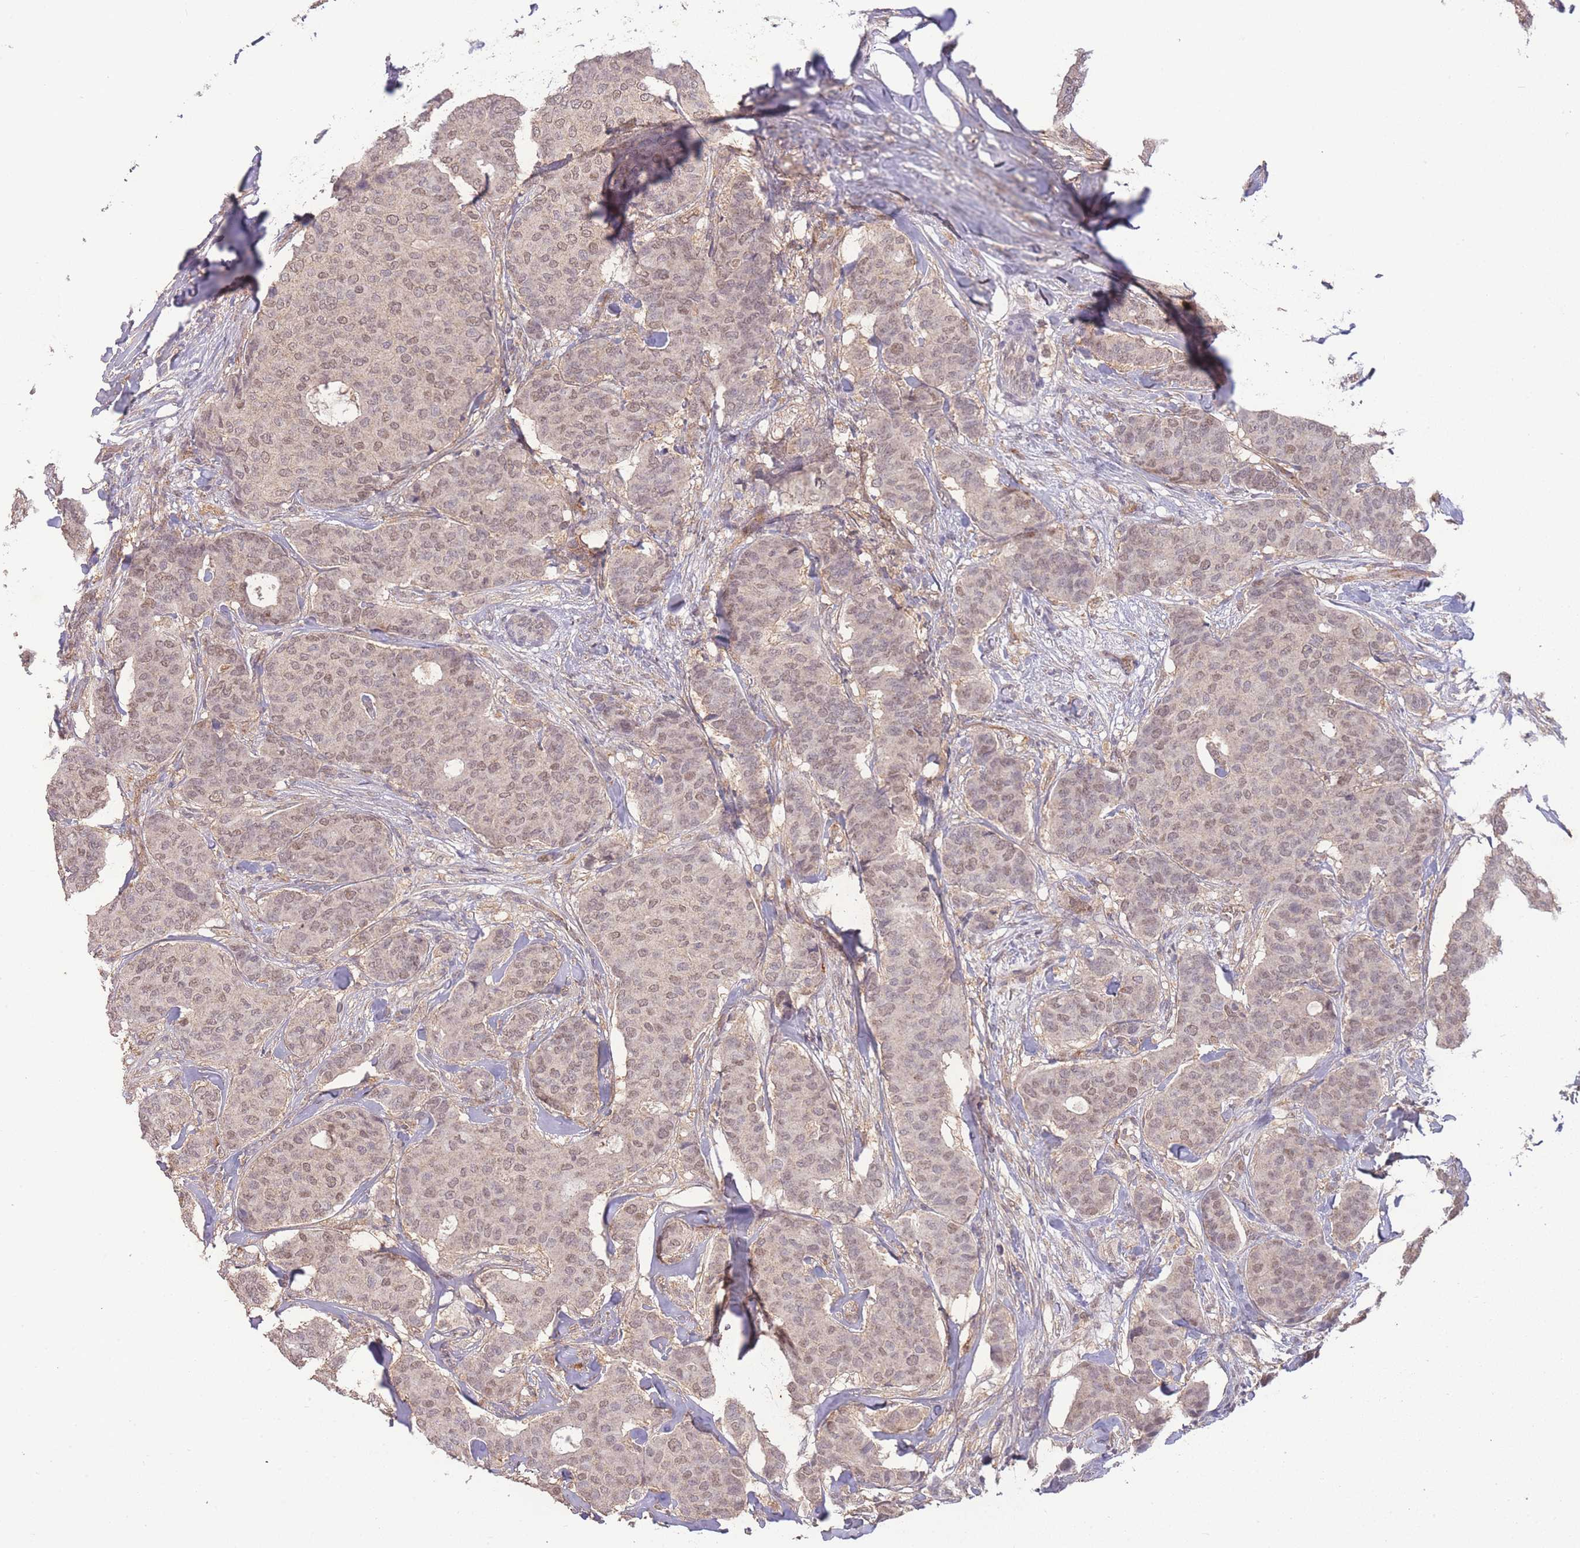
{"staining": {"intensity": "weak", "quantity": ">75%", "location": "nuclear"}, "tissue": "breast cancer", "cell_type": "Tumor cells", "image_type": "cancer", "snomed": [{"axis": "morphology", "description": "Duct carcinoma"}, {"axis": "topography", "description": "Breast"}], "caption": "This is an image of IHC staining of breast cancer, which shows weak positivity in the nuclear of tumor cells.", "gene": "RNF144B", "patient": {"sex": "female", "age": 75}}